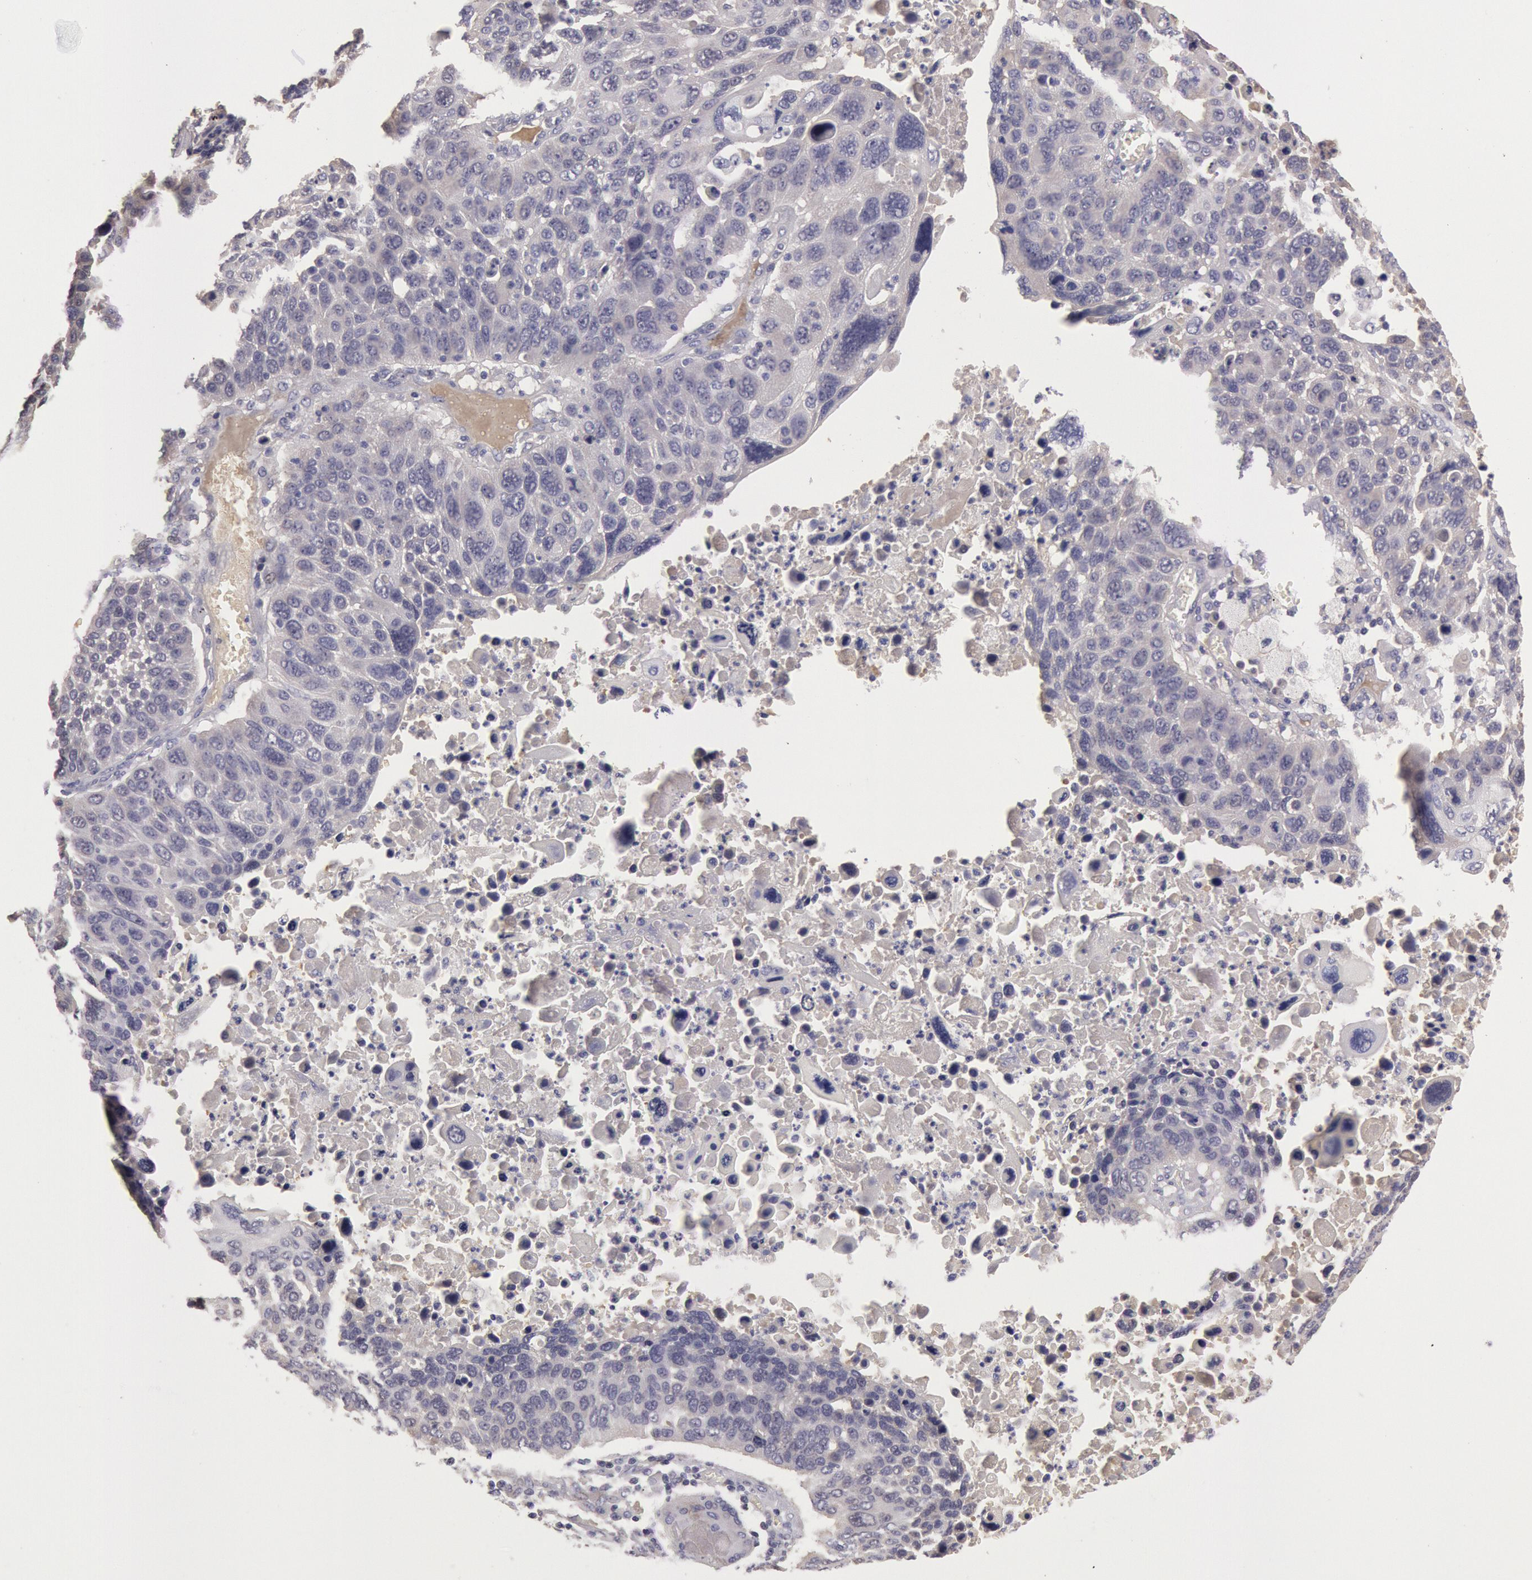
{"staining": {"intensity": "negative", "quantity": "none", "location": "none"}, "tissue": "lung cancer", "cell_type": "Tumor cells", "image_type": "cancer", "snomed": [{"axis": "morphology", "description": "Squamous cell carcinoma, NOS"}, {"axis": "topography", "description": "Lung"}], "caption": "A micrograph of lung squamous cell carcinoma stained for a protein reveals no brown staining in tumor cells. (Stains: DAB (3,3'-diaminobenzidine) immunohistochemistry with hematoxylin counter stain, Microscopy: brightfield microscopy at high magnification).", "gene": "C1R", "patient": {"sex": "male", "age": 68}}